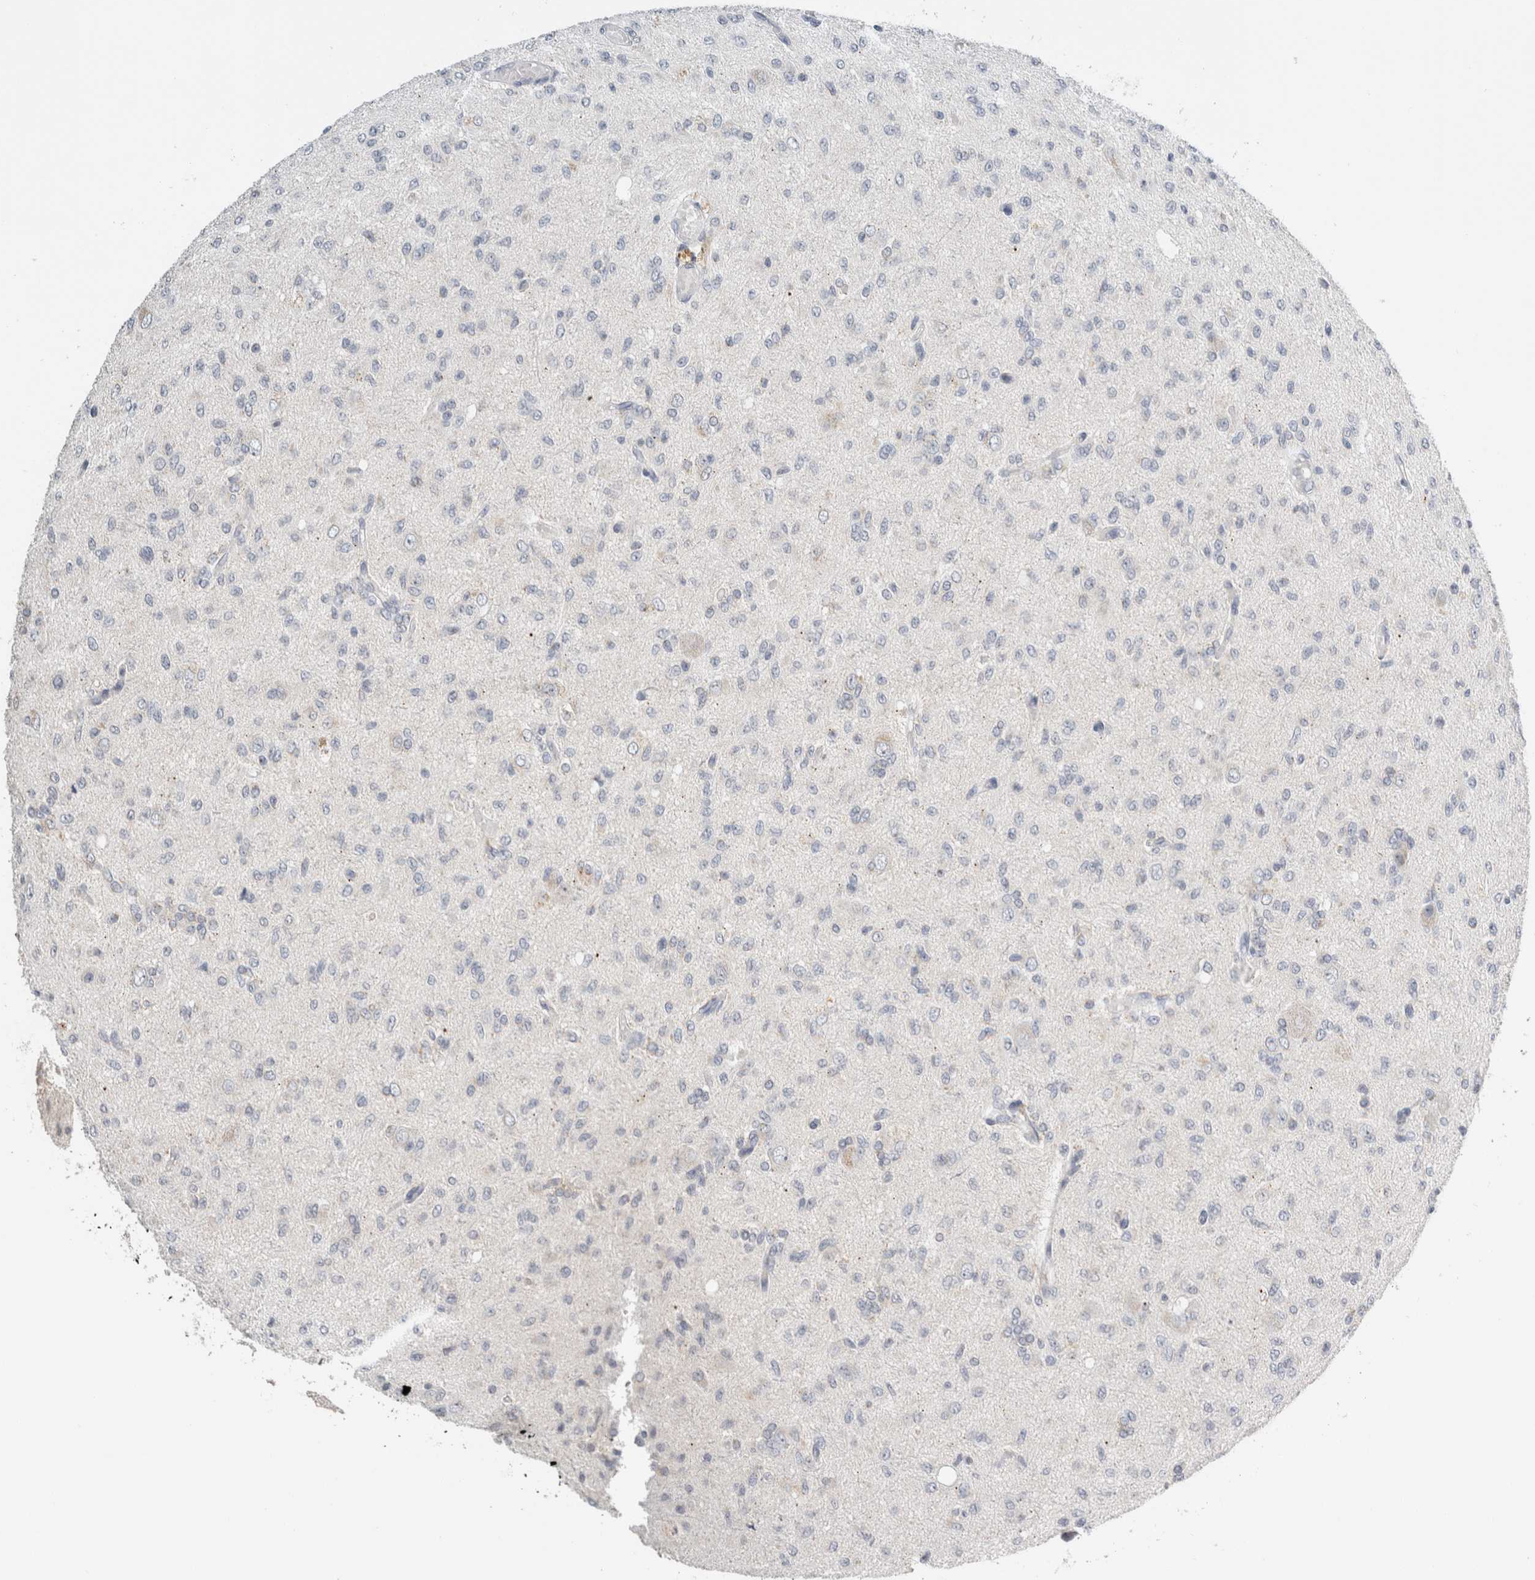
{"staining": {"intensity": "negative", "quantity": "none", "location": "none"}, "tissue": "glioma", "cell_type": "Tumor cells", "image_type": "cancer", "snomed": [{"axis": "morphology", "description": "Glioma, malignant, High grade"}, {"axis": "topography", "description": "Brain"}], "caption": "A photomicrograph of human malignant glioma (high-grade) is negative for staining in tumor cells.", "gene": "CRAT", "patient": {"sex": "female", "age": 59}}